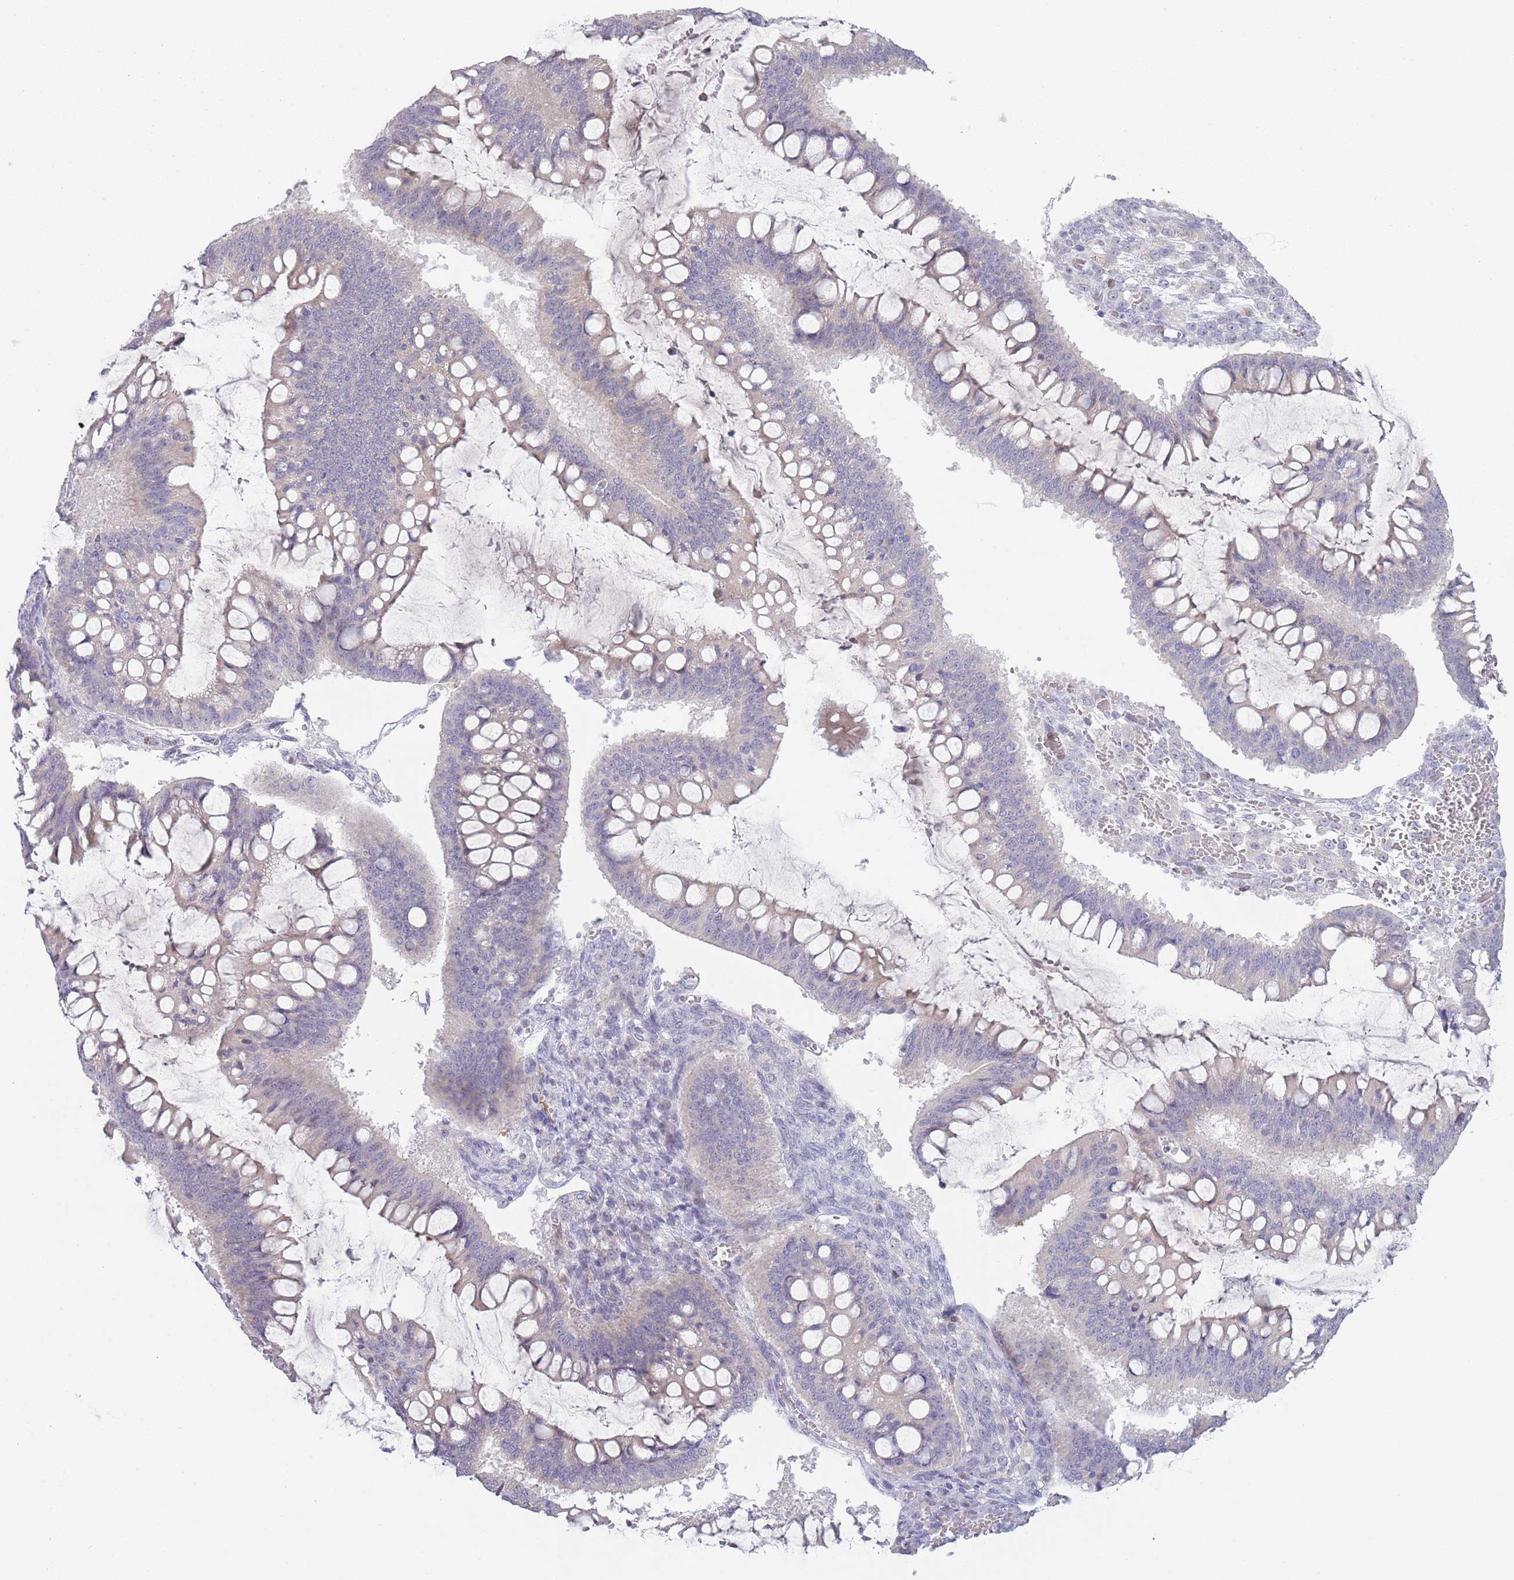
{"staining": {"intensity": "negative", "quantity": "none", "location": "none"}, "tissue": "ovarian cancer", "cell_type": "Tumor cells", "image_type": "cancer", "snomed": [{"axis": "morphology", "description": "Cystadenocarcinoma, mucinous, NOS"}, {"axis": "topography", "description": "Ovary"}], "caption": "Immunohistochemistry (IHC) of human ovarian cancer (mucinous cystadenocarcinoma) exhibits no expression in tumor cells.", "gene": "LPXN", "patient": {"sex": "female", "age": 73}}